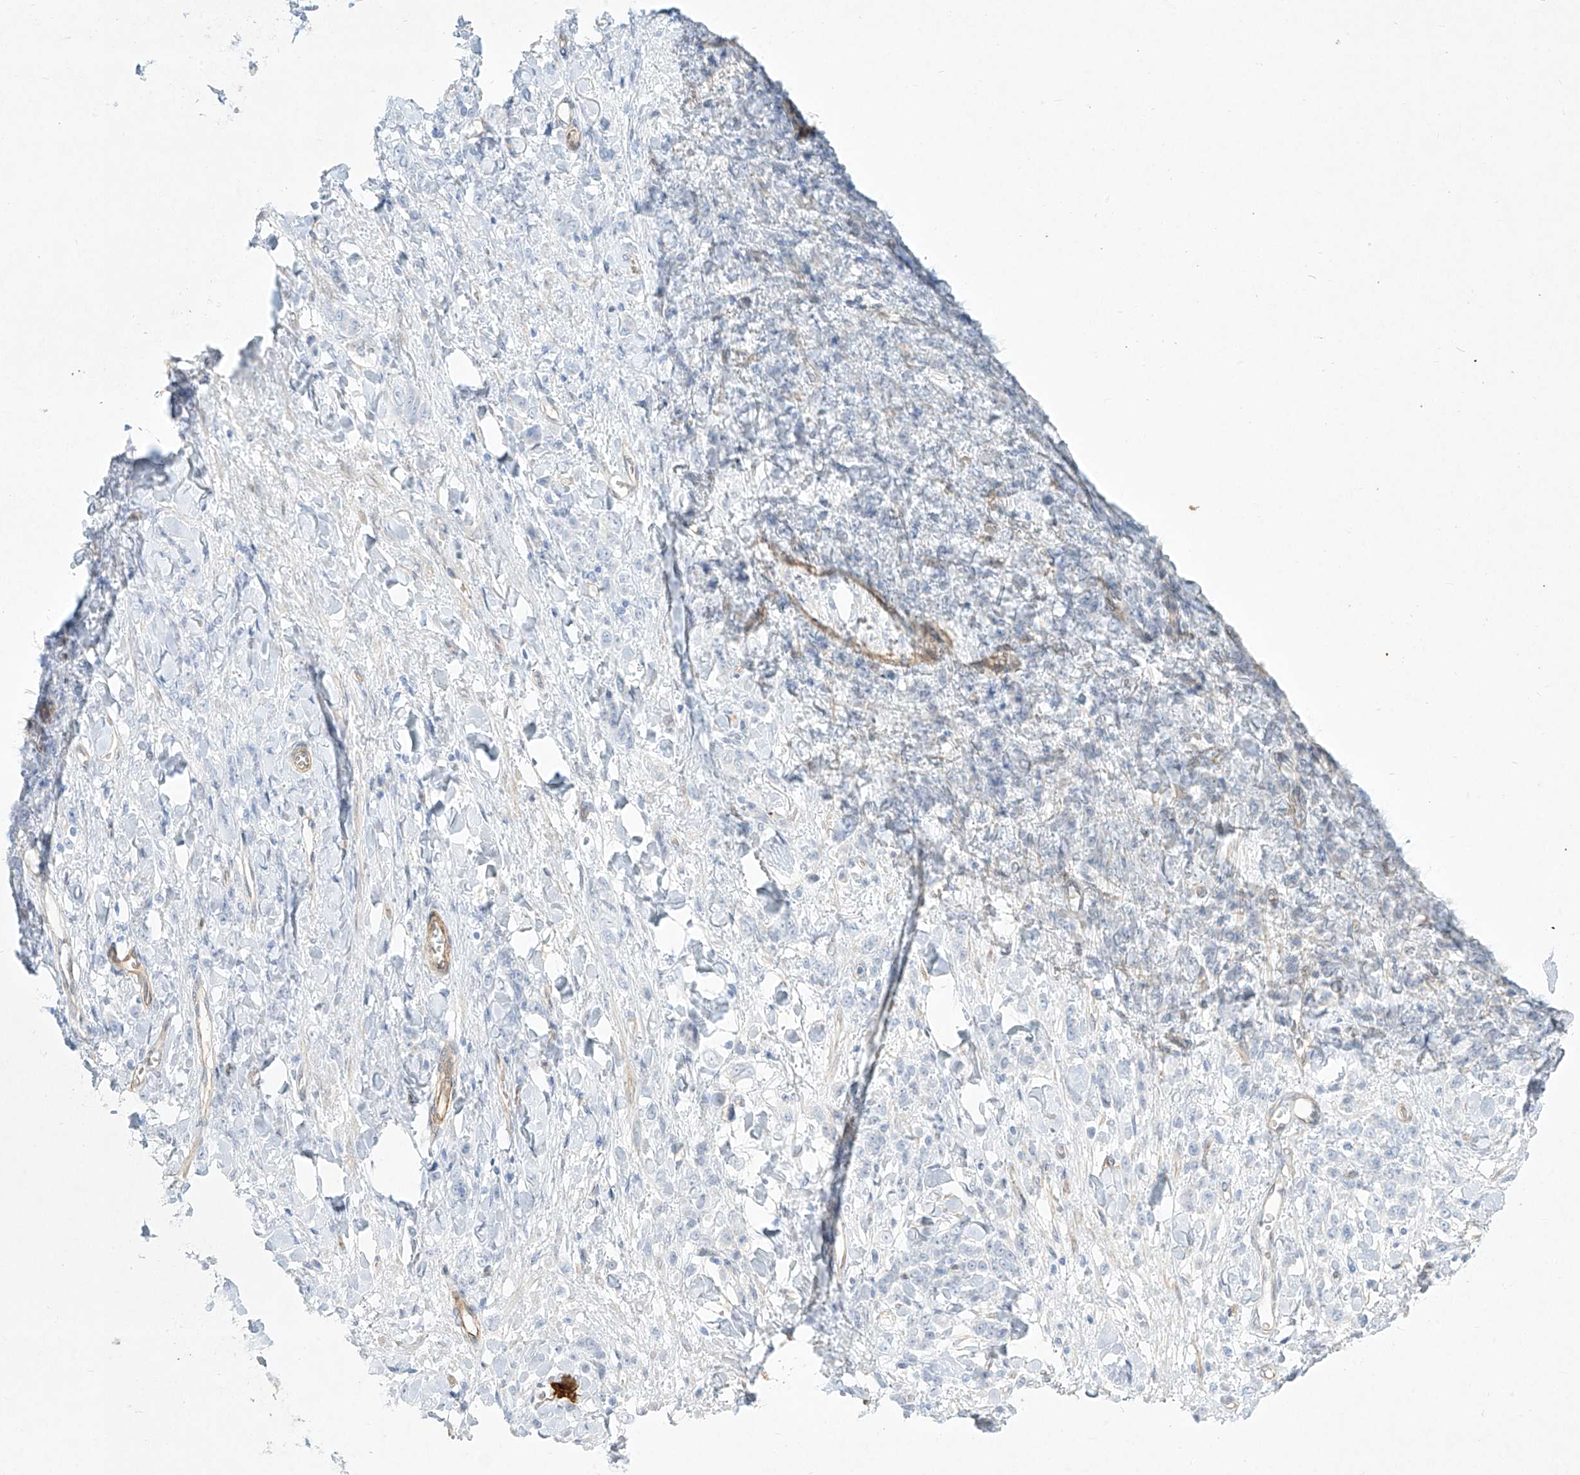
{"staining": {"intensity": "negative", "quantity": "none", "location": "none"}, "tissue": "stomach cancer", "cell_type": "Tumor cells", "image_type": "cancer", "snomed": [{"axis": "morphology", "description": "Normal tissue, NOS"}, {"axis": "morphology", "description": "Adenocarcinoma, NOS"}, {"axis": "topography", "description": "Stomach"}], "caption": "IHC of human stomach adenocarcinoma reveals no expression in tumor cells.", "gene": "REEP2", "patient": {"sex": "male", "age": 82}}